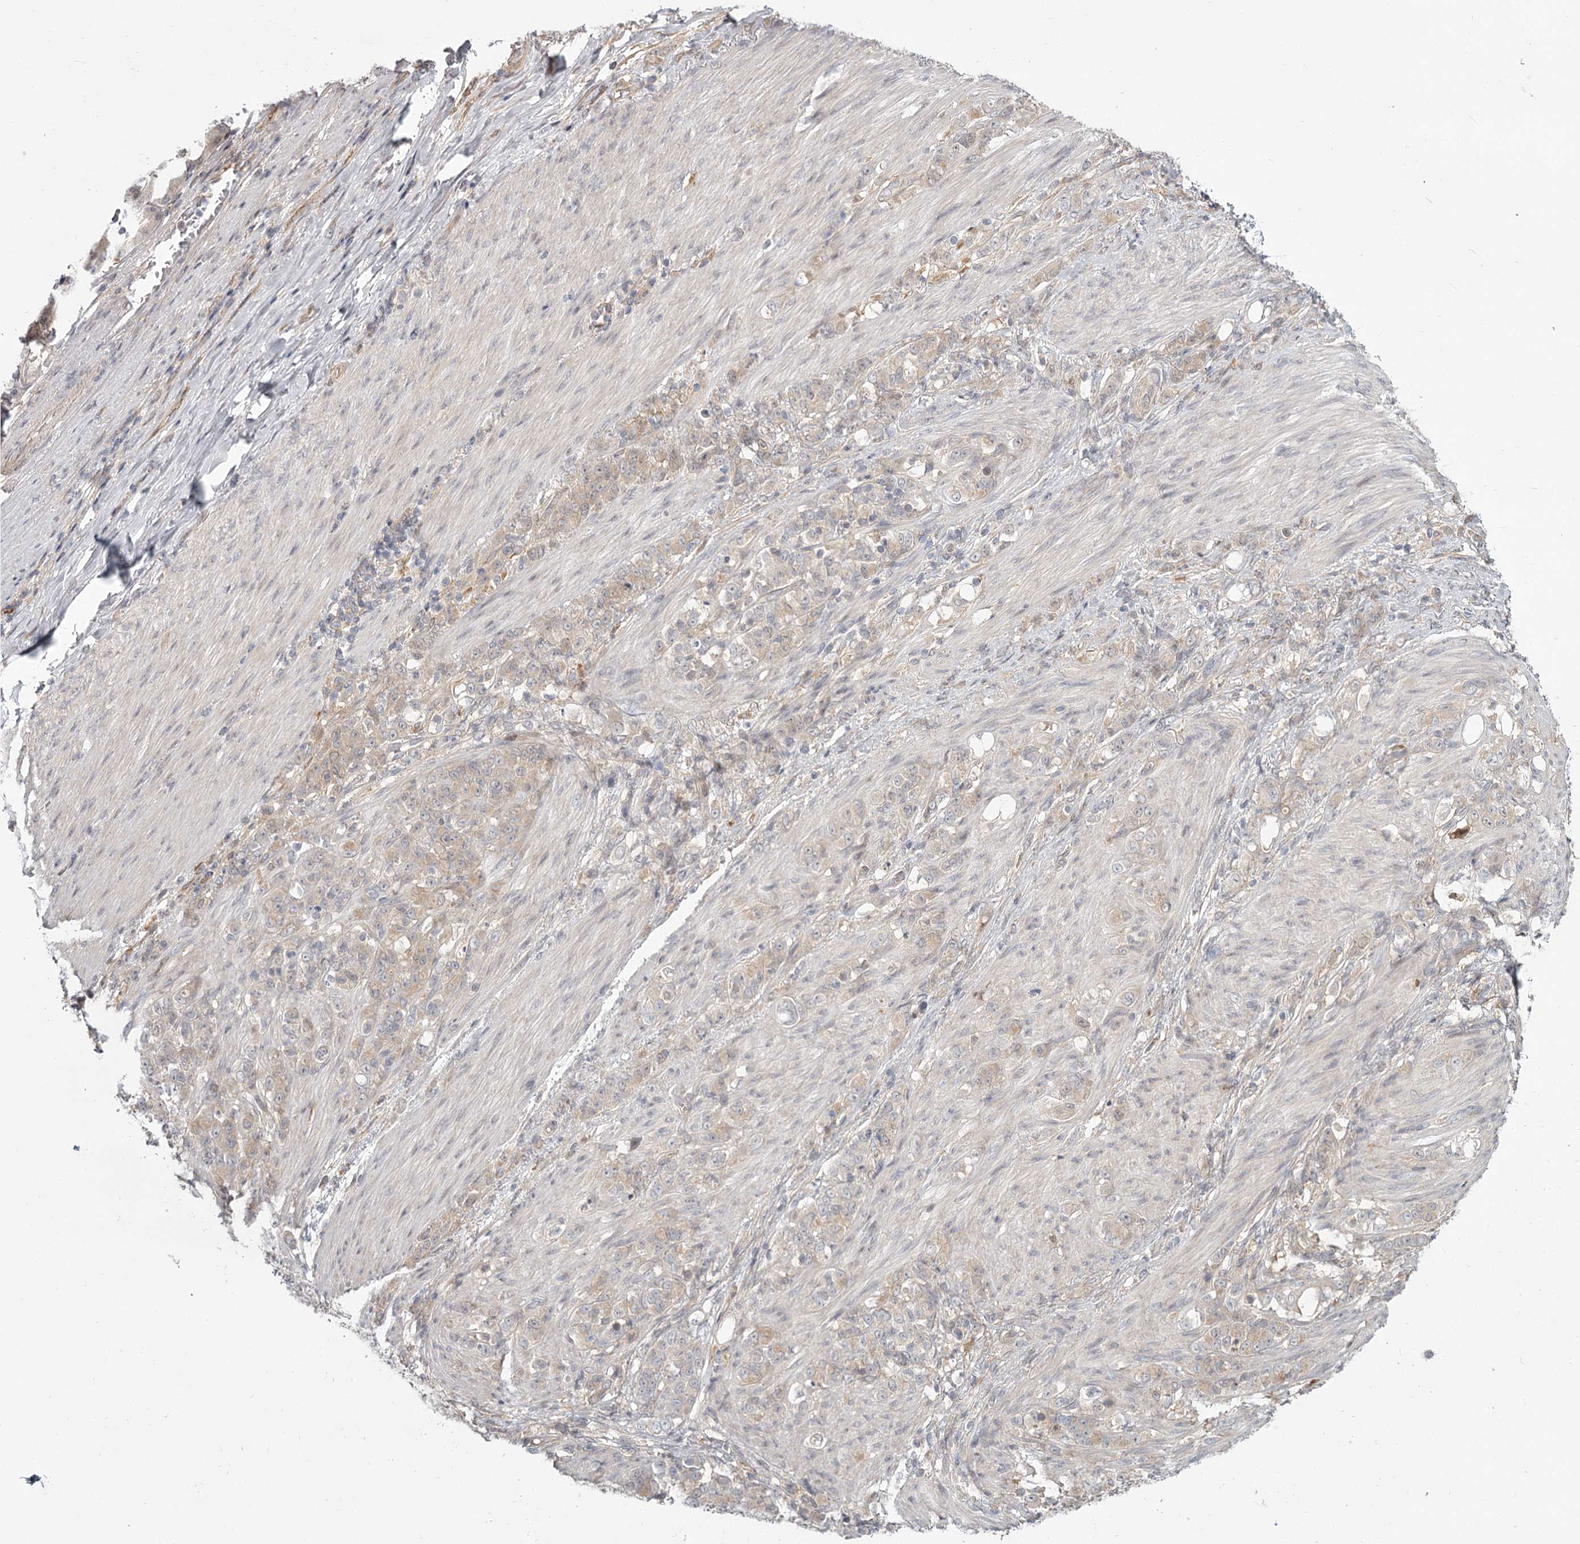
{"staining": {"intensity": "weak", "quantity": "<25%", "location": "cytoplasmic/membranous"}, "tissue": "stomach cancer", "cell_type": "Tumor cells", "image_type": "cancer", "snomed": [{"axis": "morphology", "description": "Adenocarcinoma, NOS"}, {"axis": "topography", "description": "Stomach"}], "caption": "The micrograph shows no staining of tumor cells in stomach adenocarcinoma.", "gene": "CCNG2", "patient": {"sex": "female", "age": 79}}